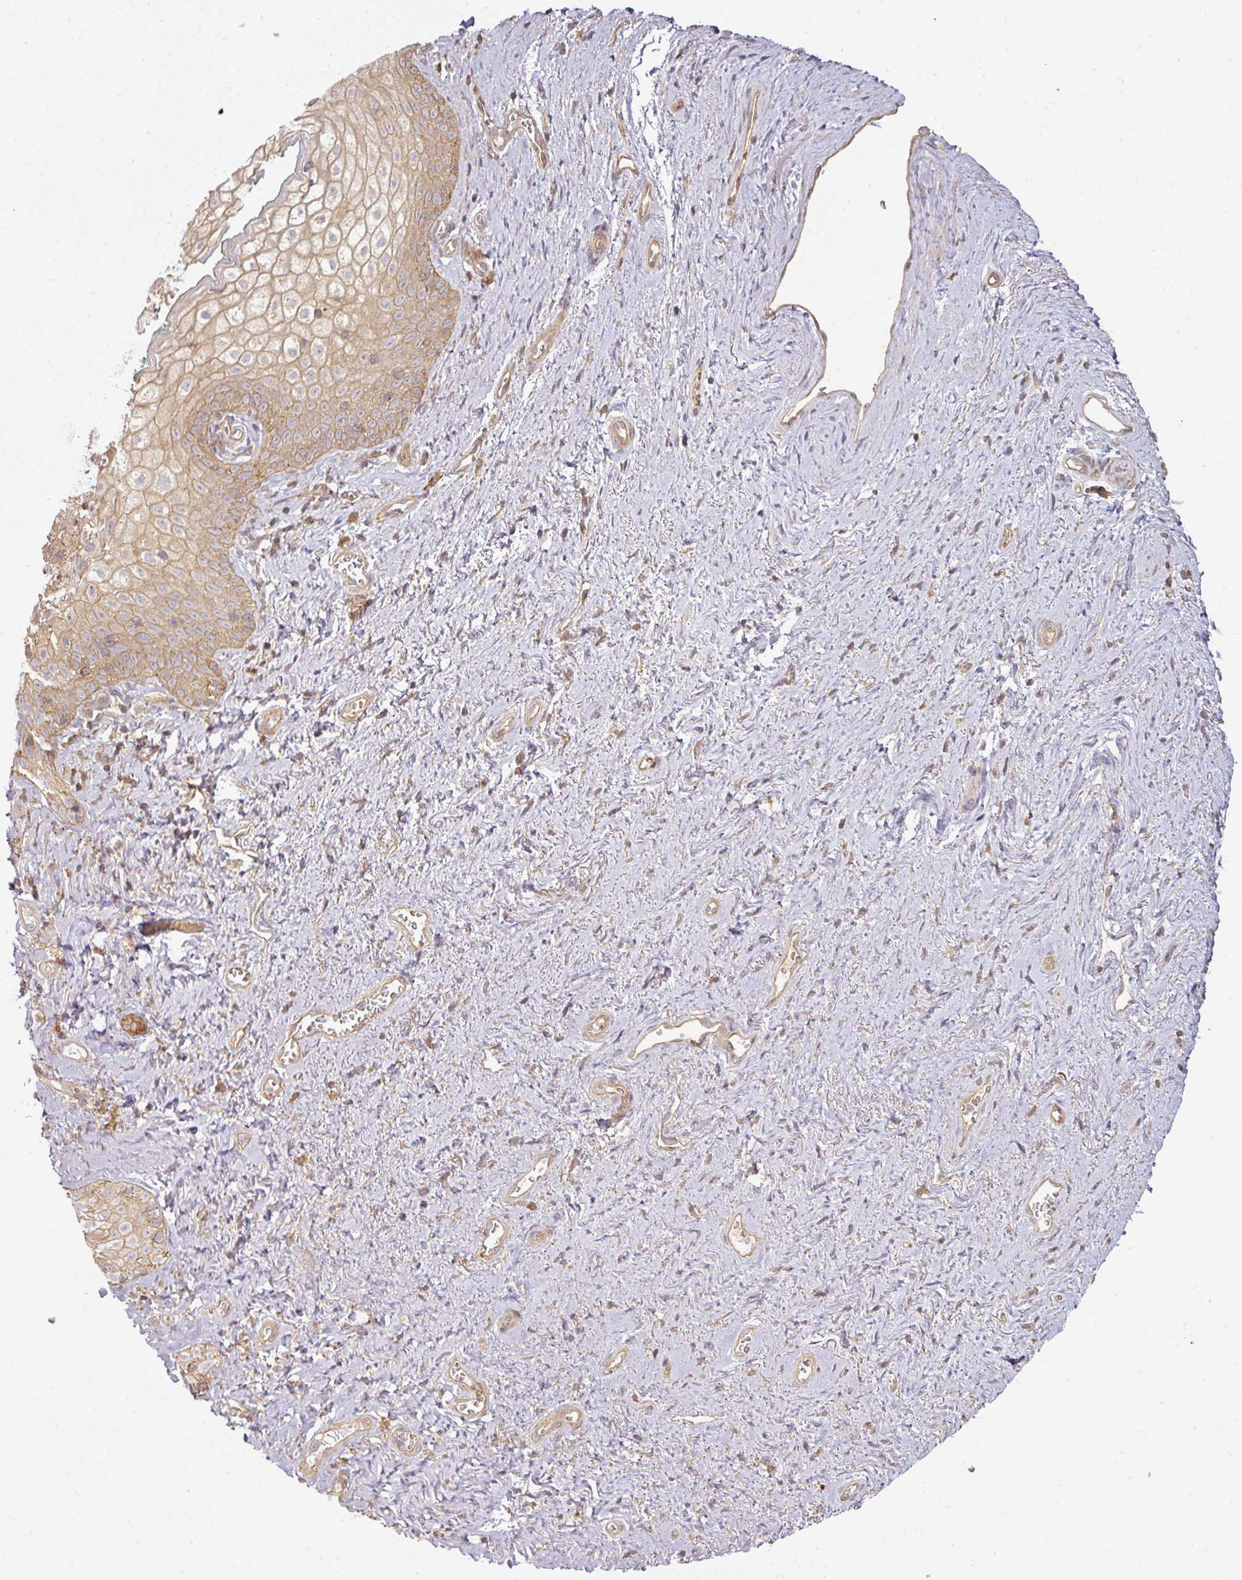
{"staining": {"intensity": "weak", "quantity": ">75%", "location": "cytoplasmic/membranous"}, "tissue": "vagina", "cell_type": "Squamous epithelial cells", "image_type": "normal", "snomed": [{"axis": "morphology", "description": "Normal tissue, NOS"}, {"axis": "topography", "description": "Vulva"}, {"axis": "topography", "description": "Vagina"}, {"axis": "topography", "description": "Peripheral nerve tissue"}], "caption": "The micrograph demonstrates staining of benign vagina, revealing weak cytoplasmic/membranous protein positivity (brown color) within squamous epithelial cells.", "gene": "RNF31", "patient": {"sex": "female", "age": 66}}